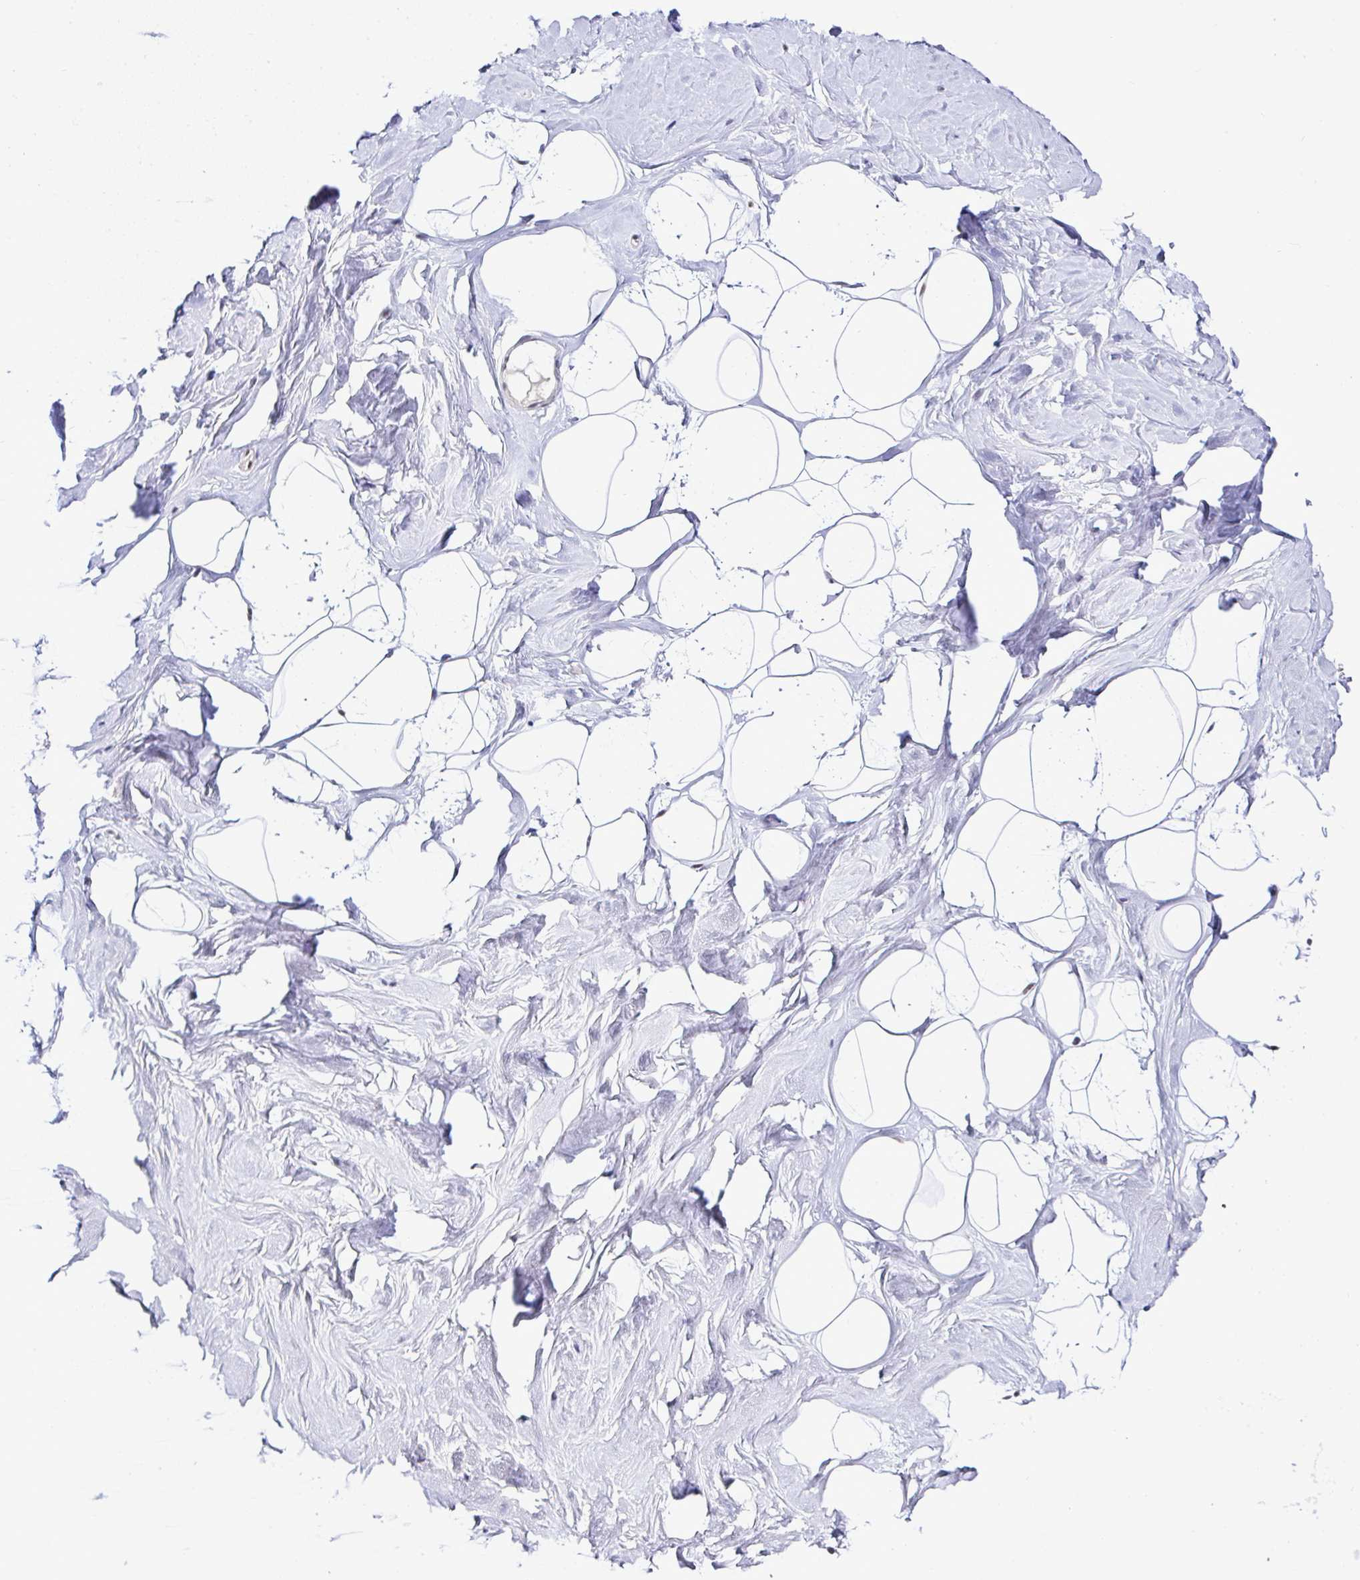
{"staining": {"intensity": "negative", "quantity": "none", "location": "none"}, "tissue": "breast", "cell_type": "Adipocytes", "image_type": "normal", "snomed": [{"axis": "morphology", "description": "Normal tissue, NOS"}, {"axis": "topography", "description": "Breast"}], "caption": "A histopathology image of breast stained for a protein exhibits no brown staining in adipocytes. The staining is performed using DAB (3,3'-diaminobenzidine) brown chromogen with nuclei counter-stained in using hematoxylin.", "gene": "DR1", "patient": {"sex": "female", "age": 32}}